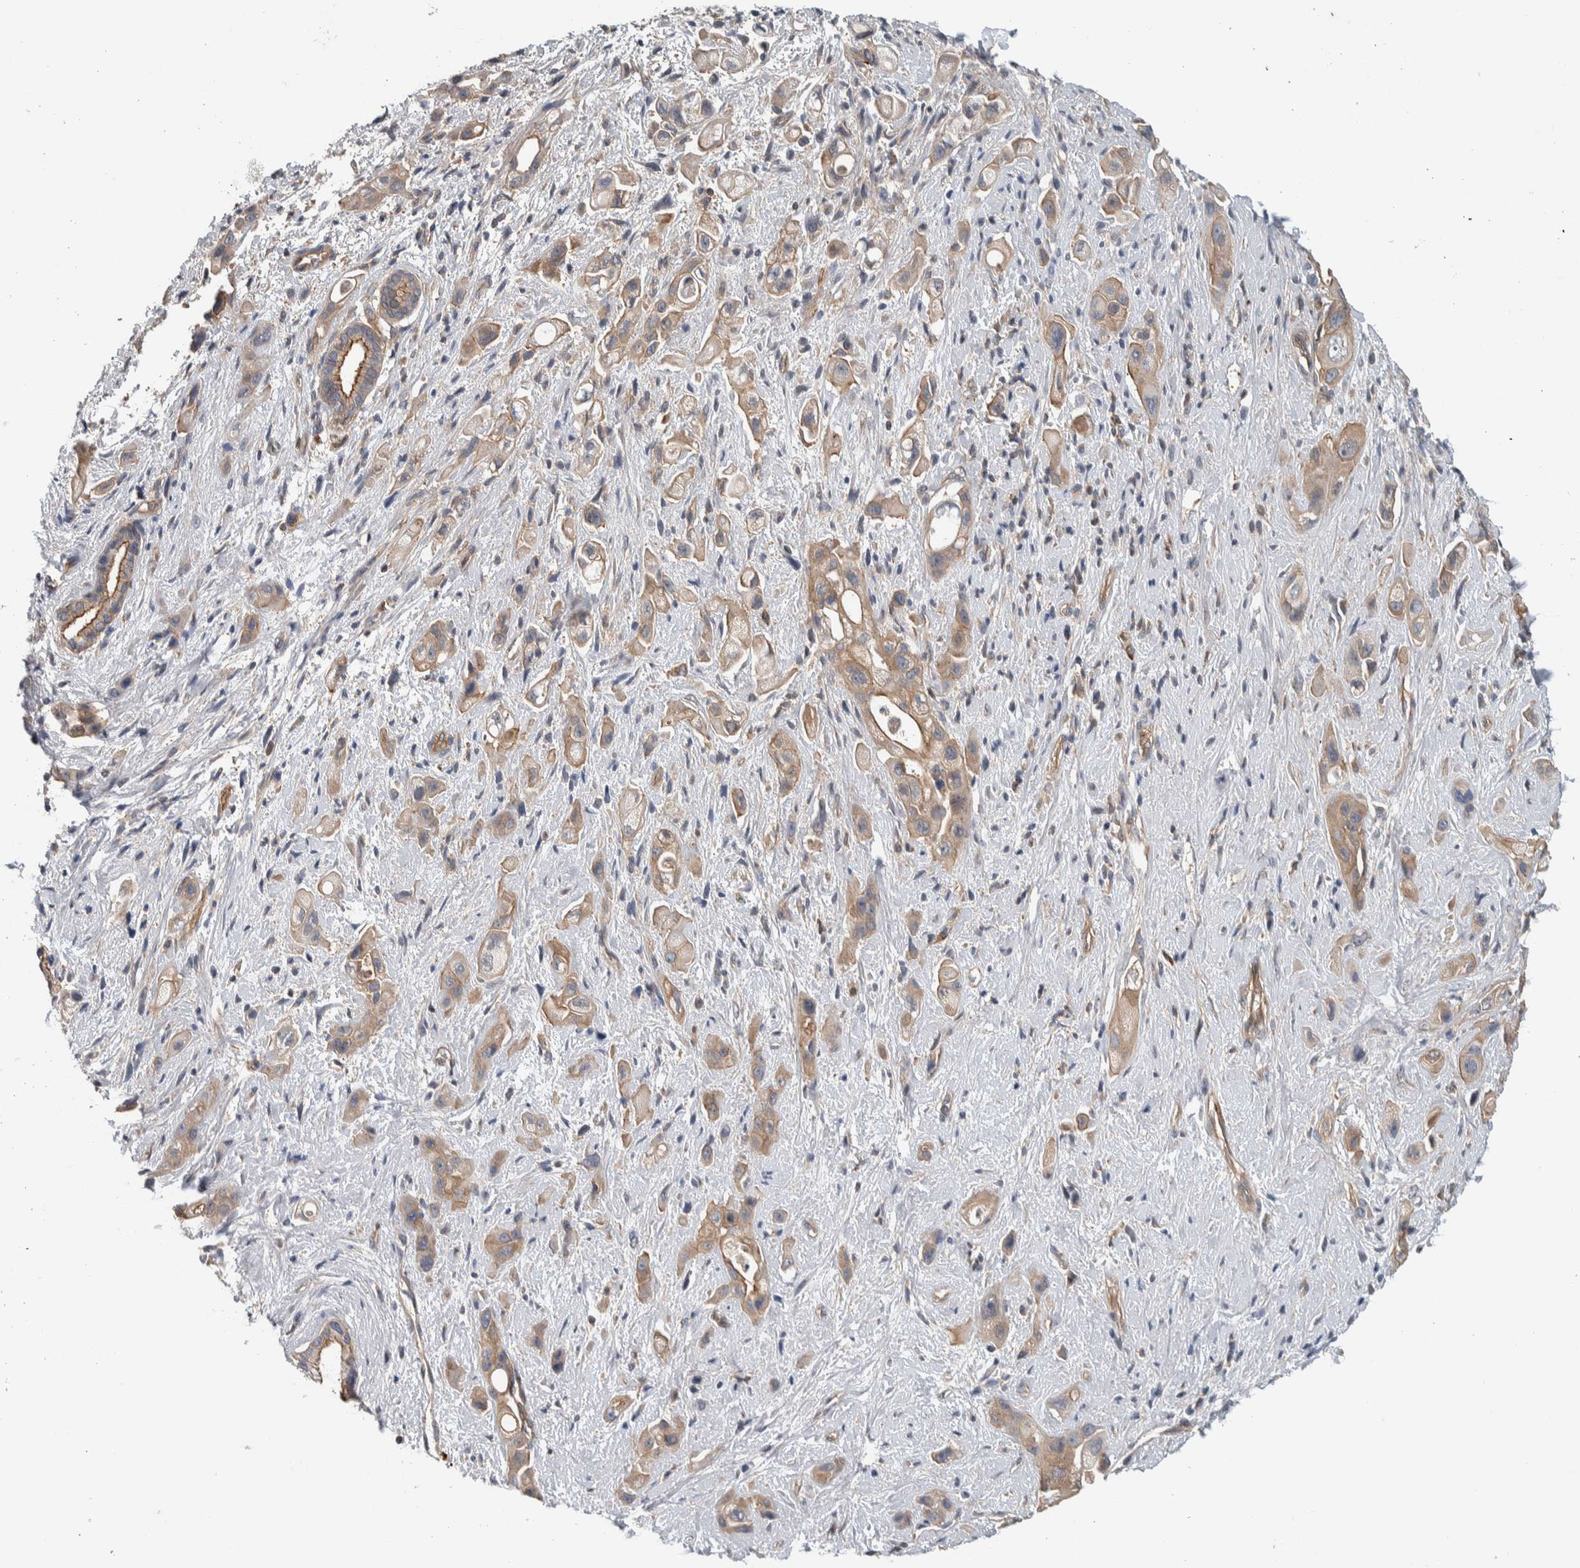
{"staining": {"intensity": "moderate", "quantity": ">75%", "location": "cytoplasmic/membranous"}, "tissue": "pancreatic cancer", "cell_type": "Tumor cells", "image_type": "cancer", "snomed": [{"axis": "morphology", "description": "Adenocarcinoma, NOS"}, {"axis": "topography", "description": "Pancreas"}], "caption": "Approximately >75% of tumor cells in pancreatic cancer reveal moderate cytoplasmic/membranous protein expression as visualized by brown immunohistochemical staining.", "gene": "MPRIP", "patient": {"sex": "female", "age": 66}}